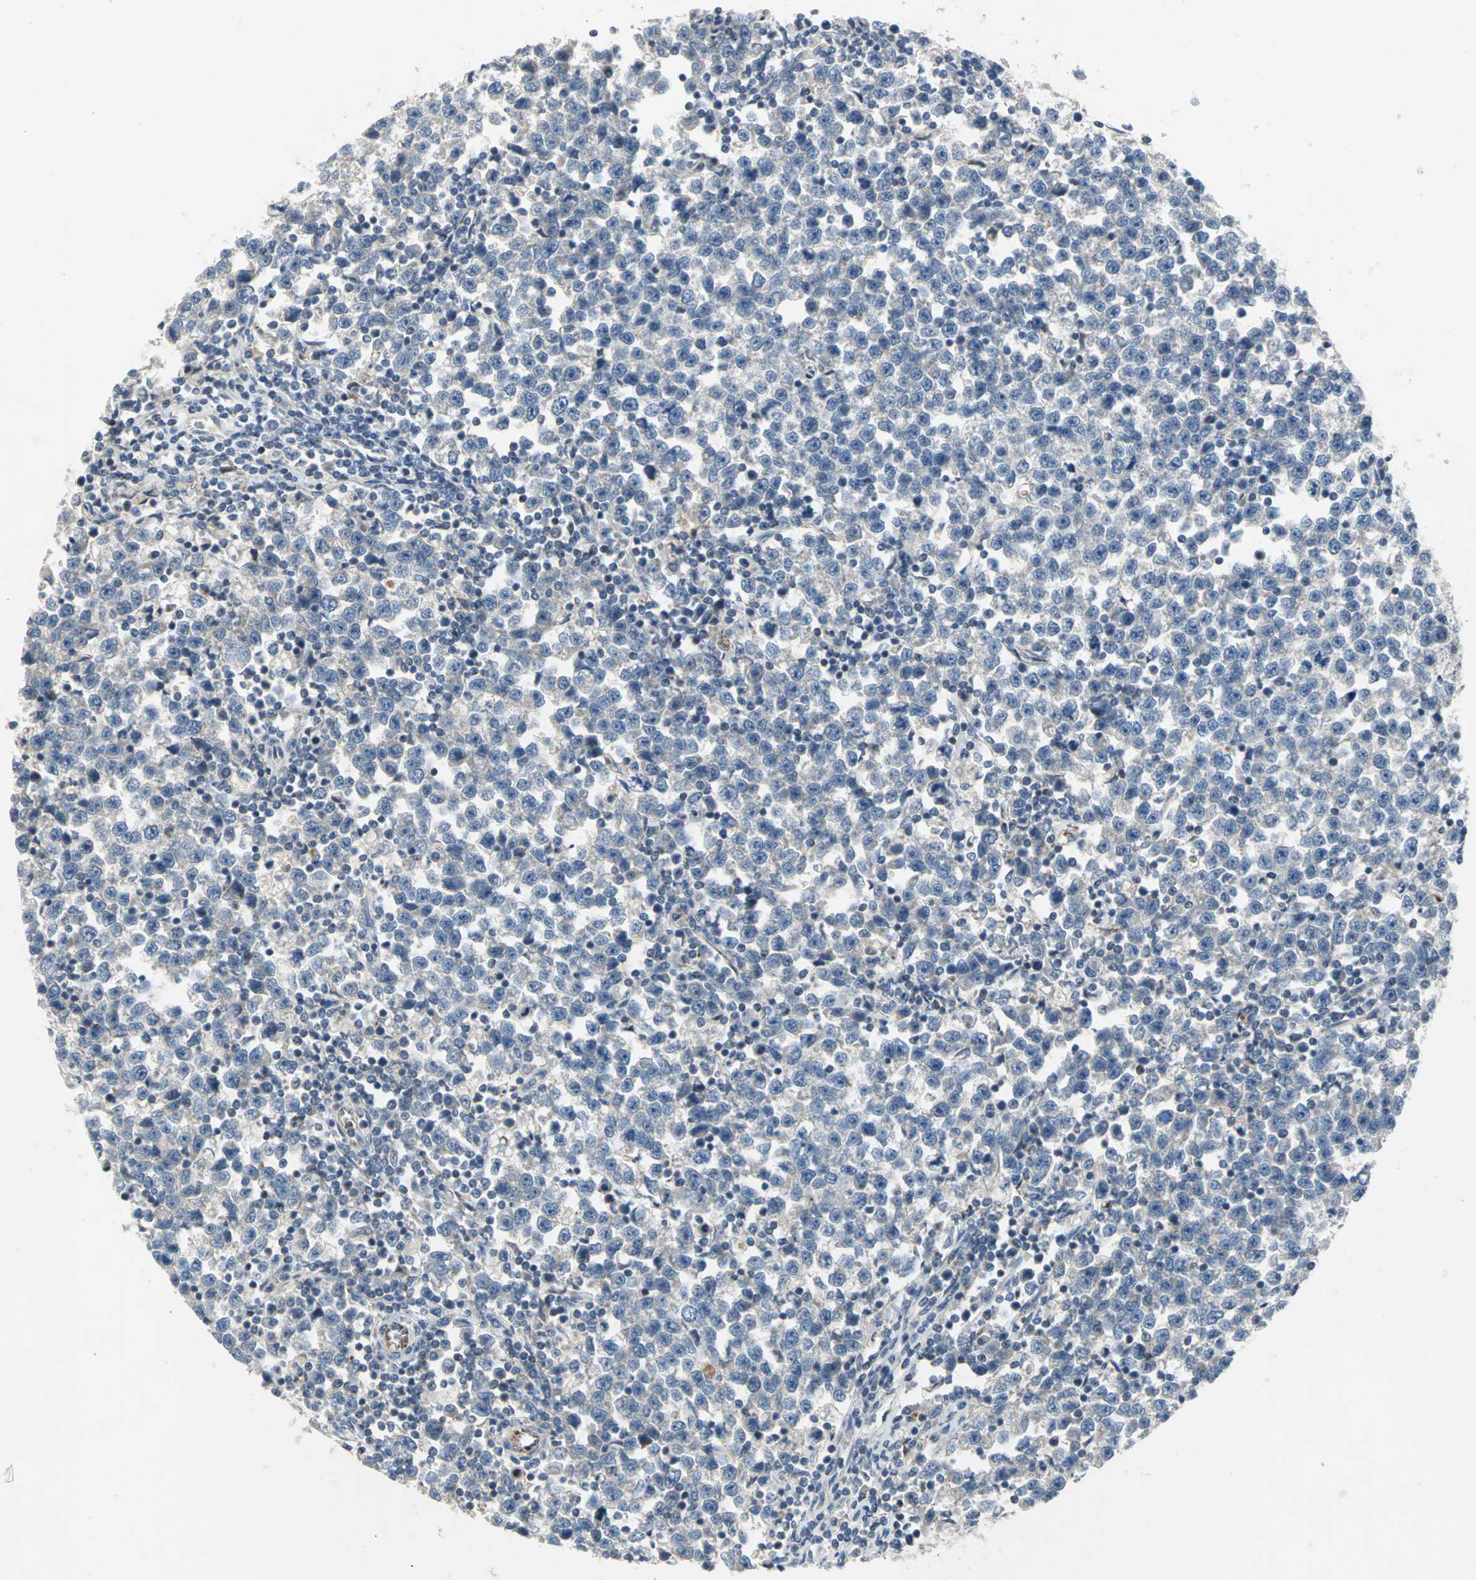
{"staining": {"intensity": "negative", "quantity": "none", "location": "none"}, "tissue": "testis cancer", "cell_type": "Tumor cells", "image_type": "cancer", "snomed": [{"axis": "morphology", "description": "Seminoma, NOS"}, {"axis": "topography", "description": "Testis"}], "caption": "Immunohistochemistry (IHC) histopathology image of neoplastic tissue: seminoma (testis) stained with DAB exhibits no significant protein positivity in tumor cells. Brightfield microscopy of IHC stained with DAB (brown) and hematoxylin (blue), captured at high magnification.", "gene": "SPPL2B", "patient": {"sex": "male", "age": 43}}